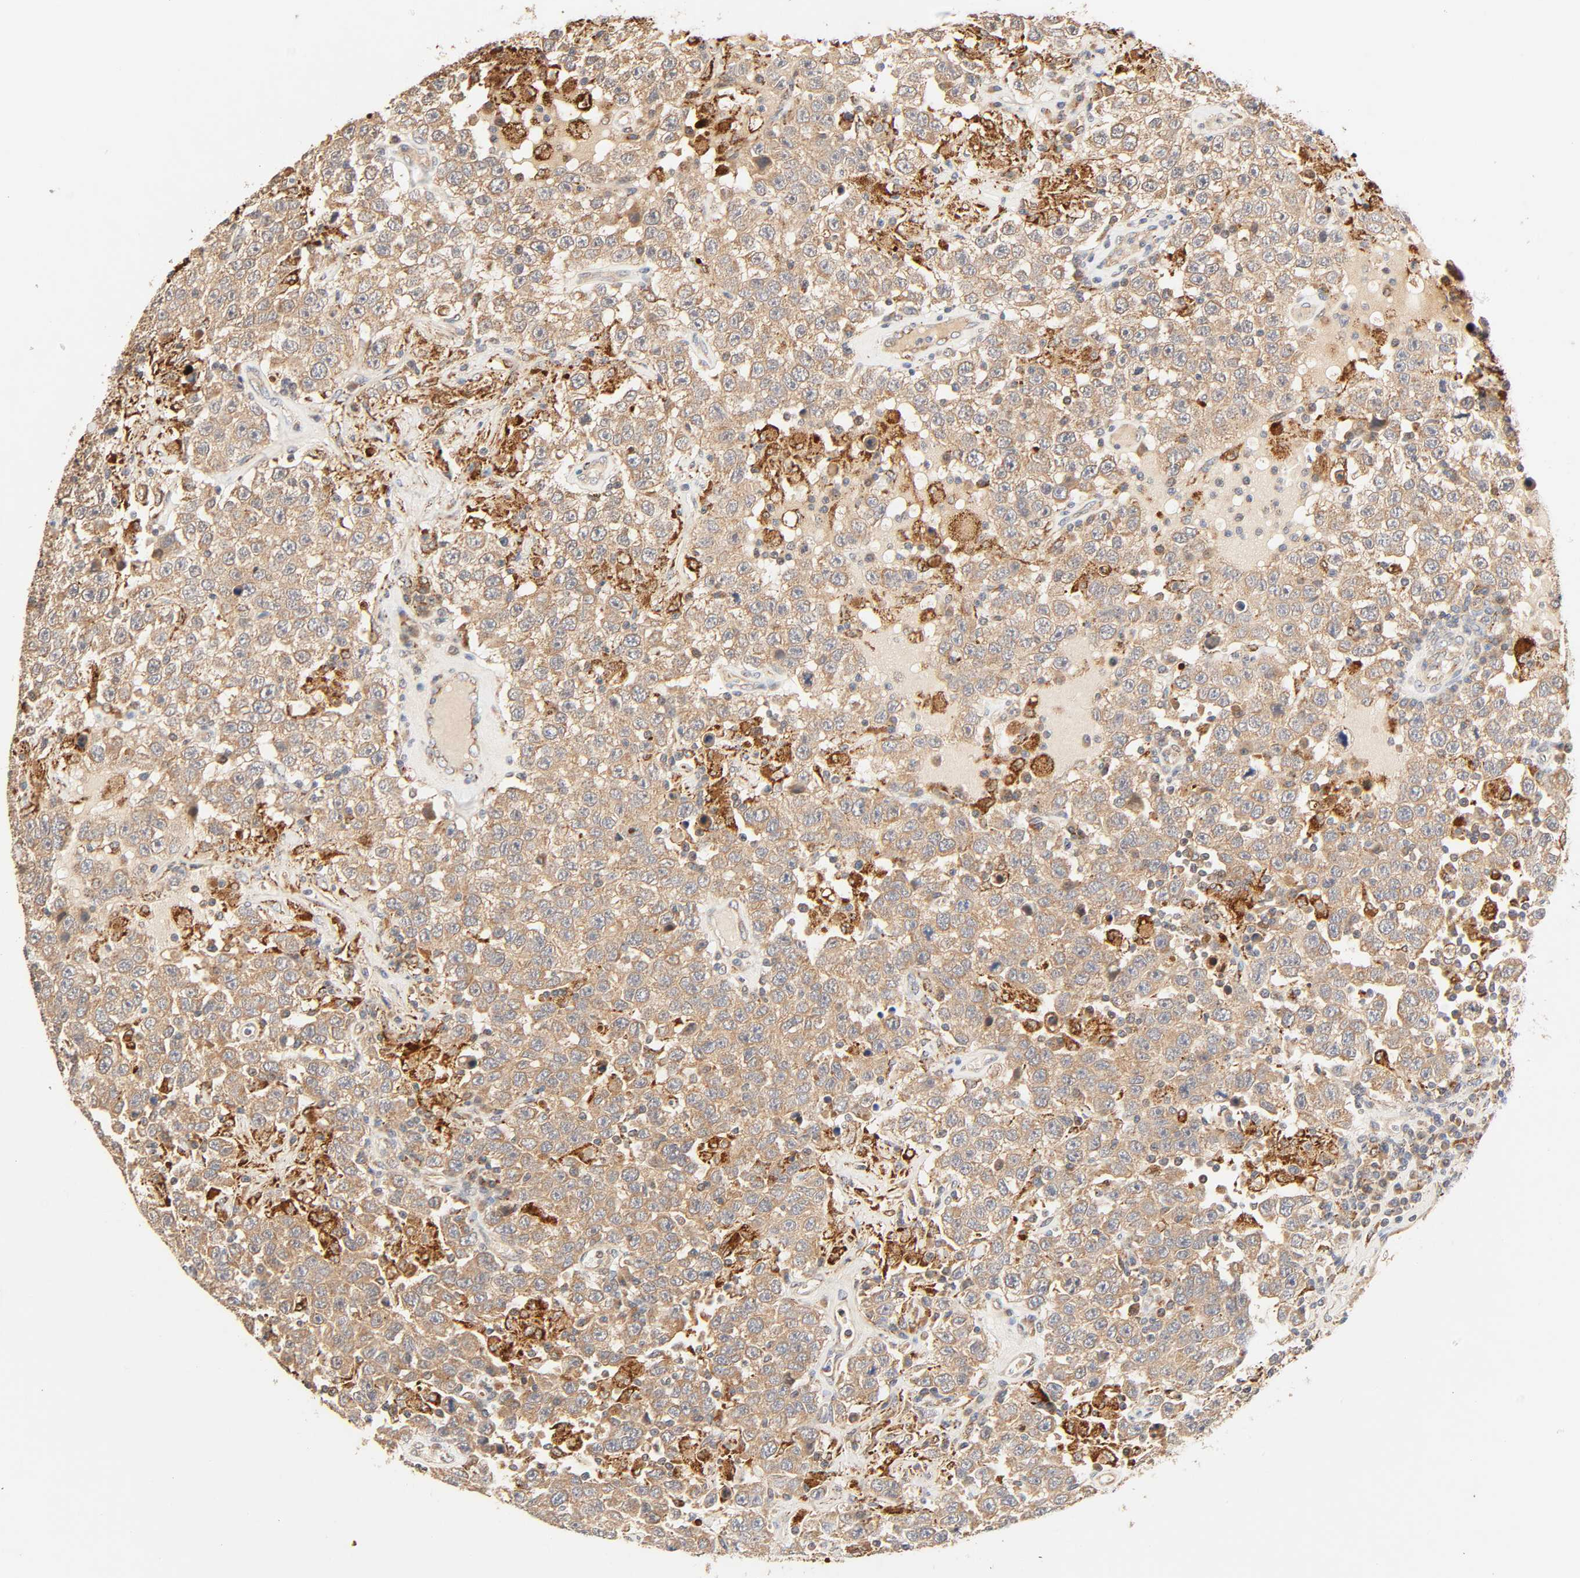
{"staining": {"intensity": "moderate", "quantity": ">75%", "location": "cytoplasmic/membranous"}, "tissue": "testis cancer", "cell_type": "Tumor cells", "image_type": "cancer", "snomed": [{"axis": "morphology", "description": "Seminoma, NOS"}, {"axis": "topography", "description": "Testis"}], "caption": "Tumor cells demonstrate moderate cytoplasmic/membranous expression in about >75% of cells in testis cancer (seminoma).", "gene": "MAPK6", "patient": {"sex": "male", "age": 41}}